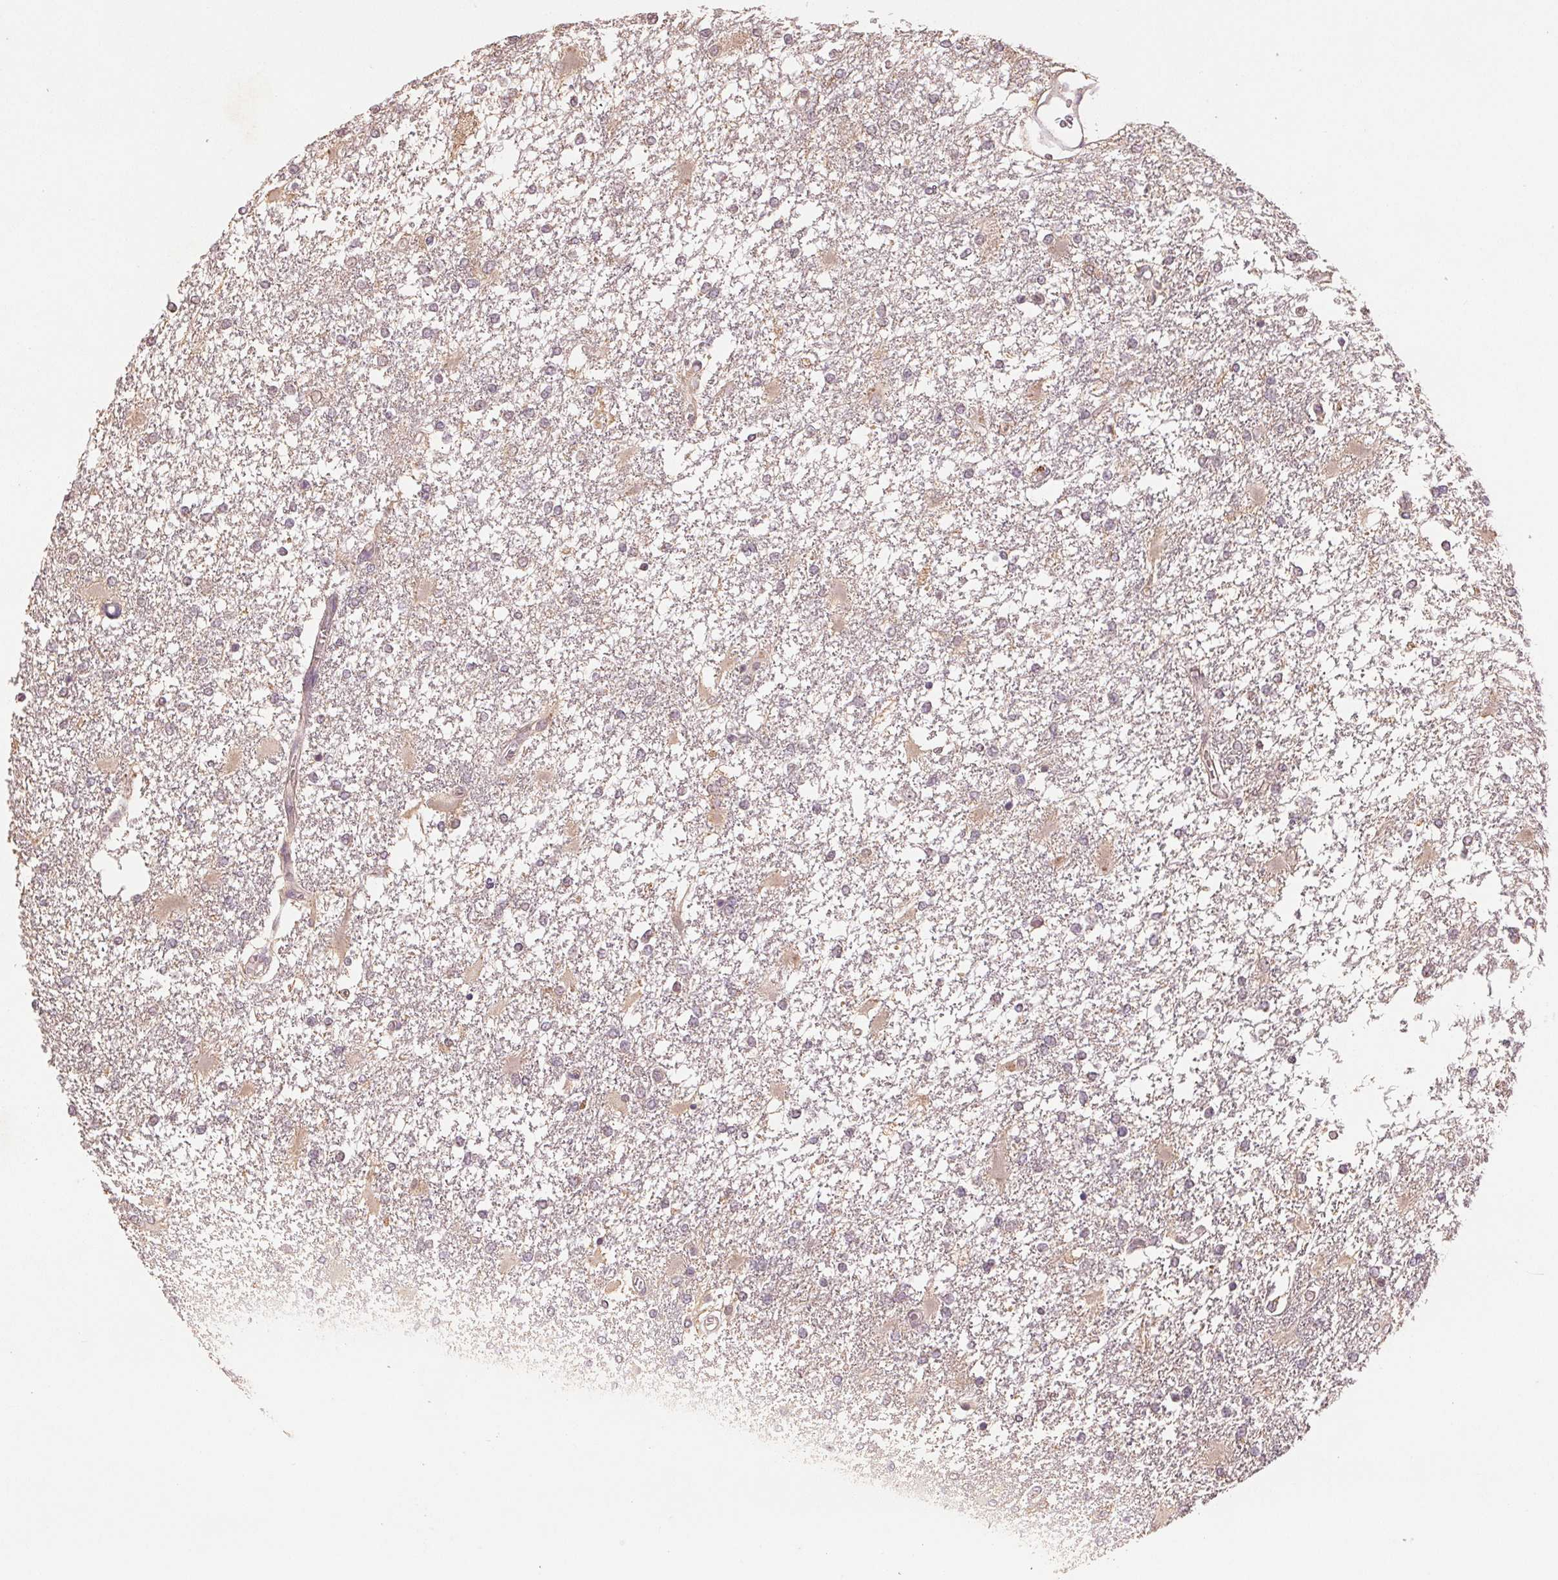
{"staining": {"intensity": "negative", "quantity": "none", "location": "none"}, "tissue": "glioma", "cell_type": "Tumor cells", "image_type": "cancer", "snomed": [{"axis": "morphology", "description": "Glioma, malignant, High grade"}, {"axis": "topography", "description": "Cerebral cortex"}], "caption": "Glioma stained for a protein using IHC displays no staining tumor cells.", "gene": "COX14", "patient": {"sex": "male", "age": 79}}